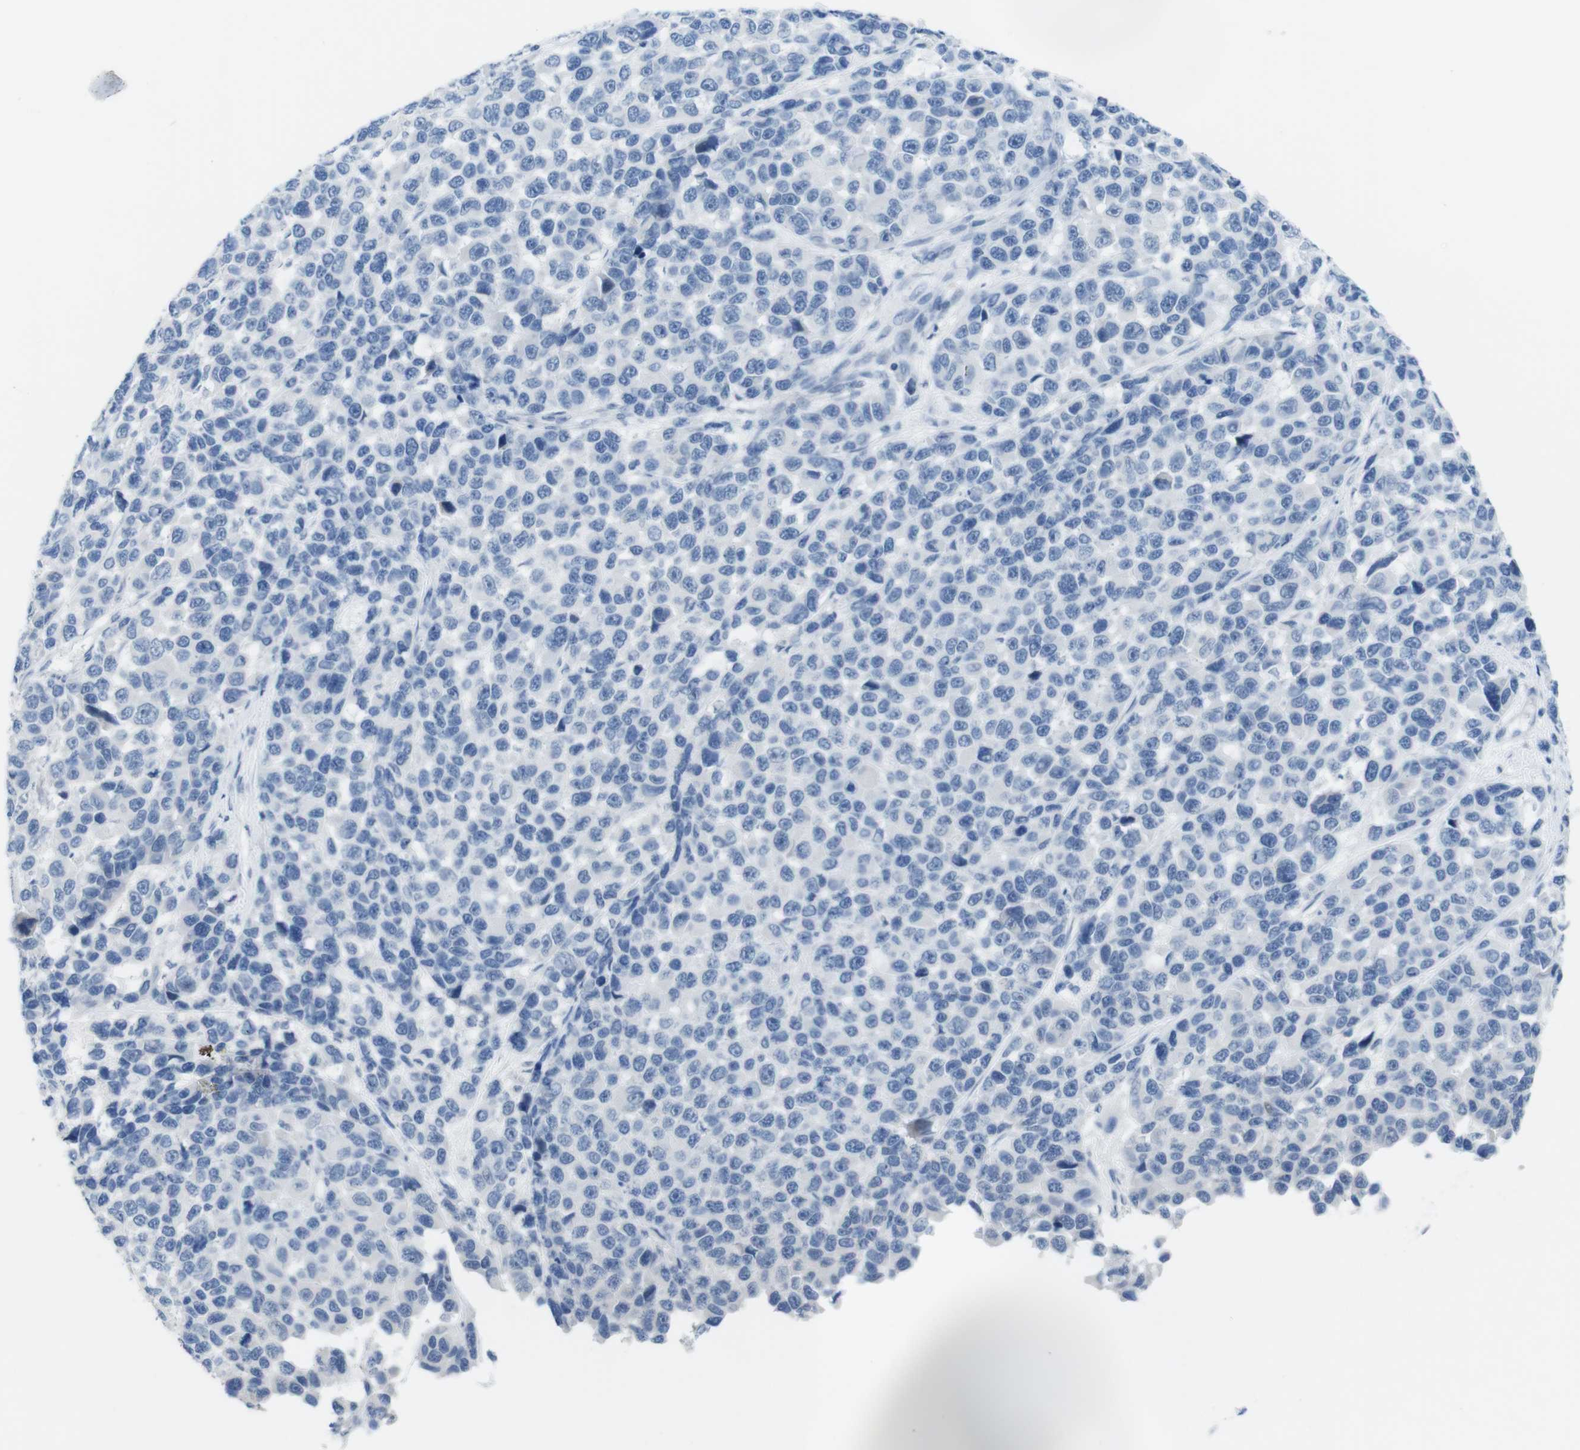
{"staining": {"intensity": "negative", "quantity": "none", "location": "none"}, "tissue": "melanoma", "cell_type": "Tumor cells", "image_type": "cancer", "snomed": [{"axis": "morphology", "description": "Malignant melanoma, NOS"}, {"axis": "topography", "description": "Skin"}], "caption": "Immunohistochemical staining of malignant melanoma reveals no significant positivity in tumor cells.", "gene": "OPN1SW", "patient": {"sex": "male", "age": 53}}